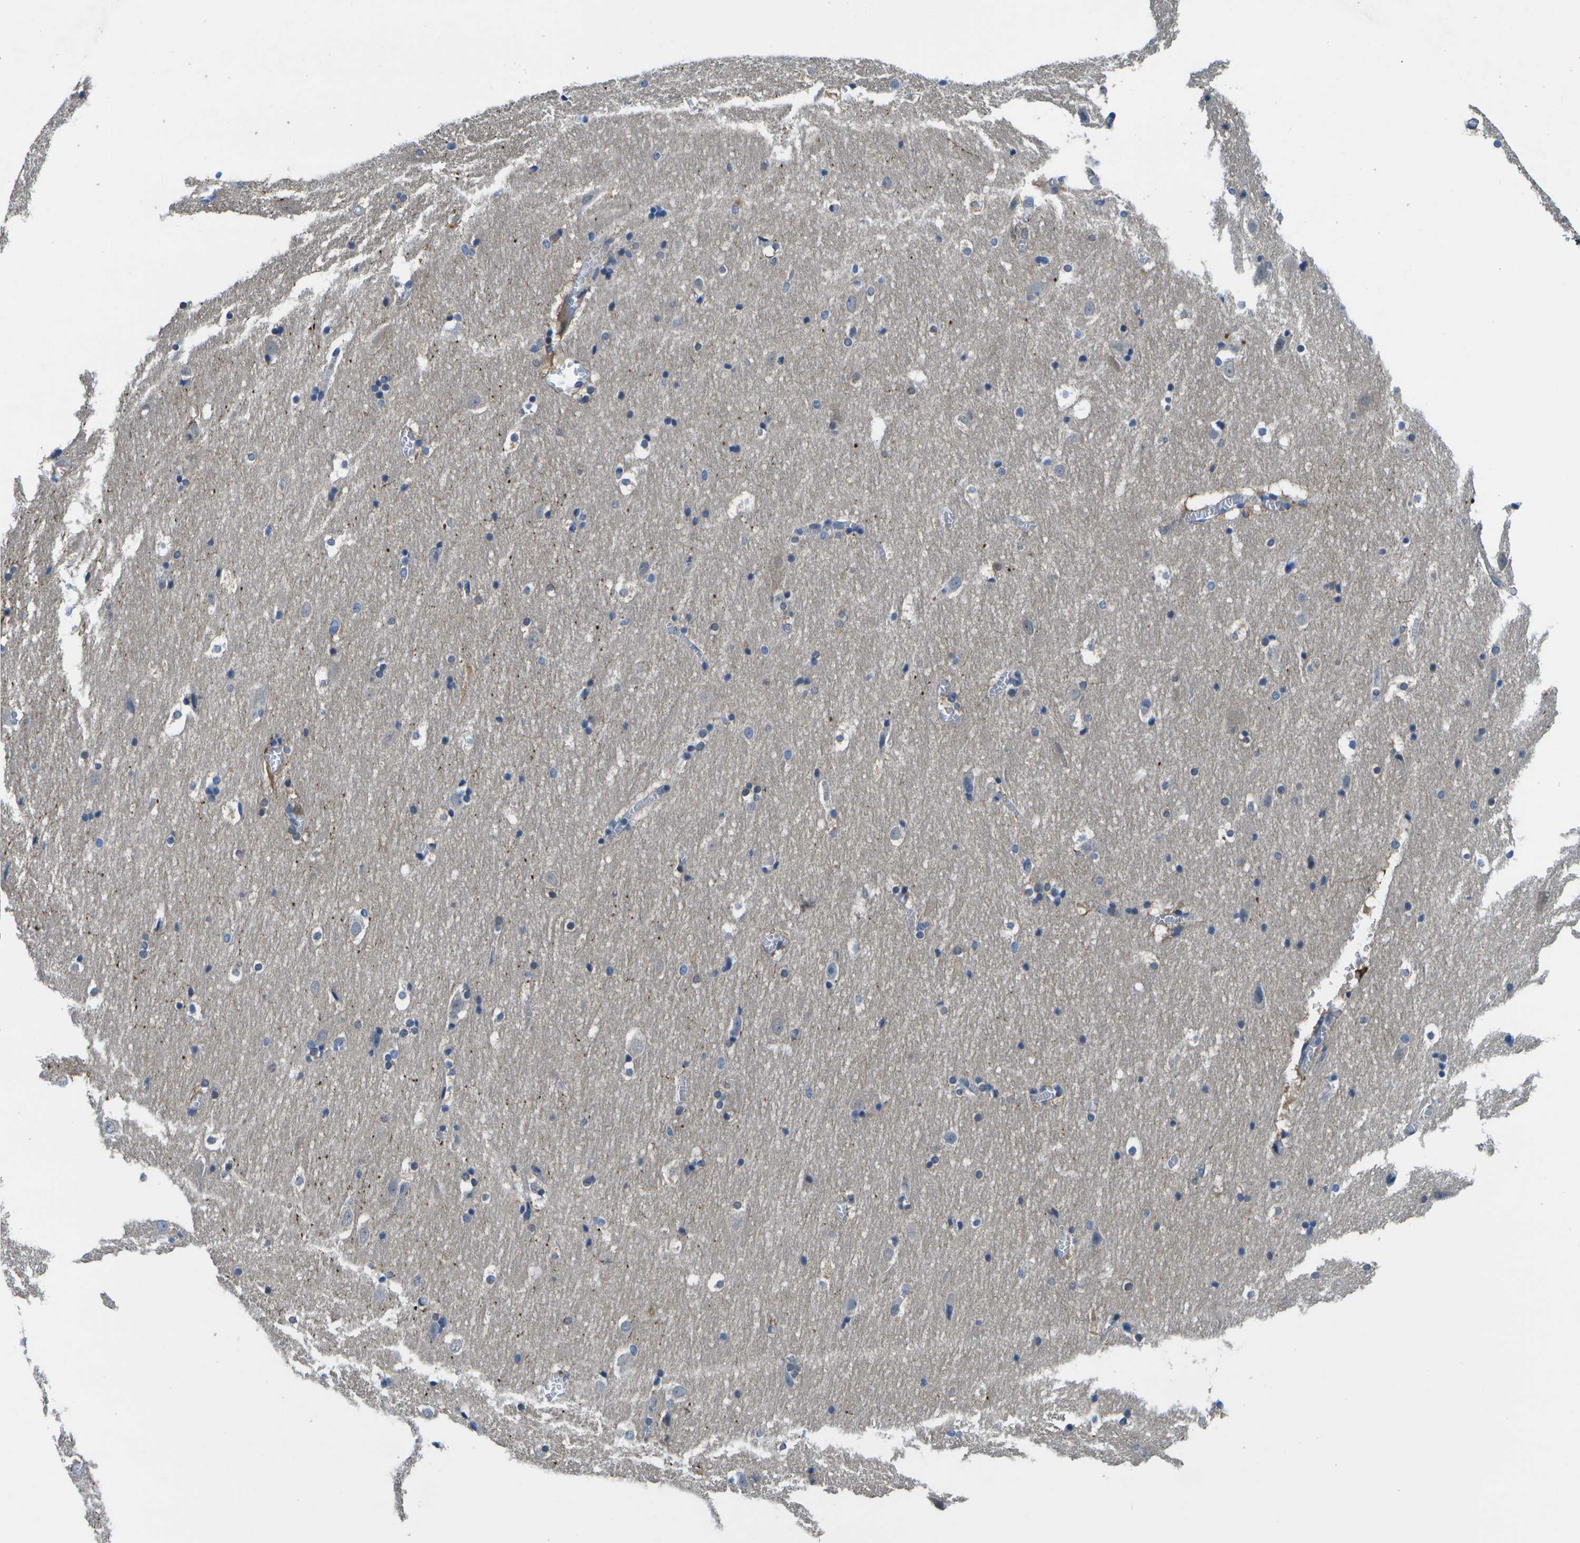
{"staining": {"intensity": "moderate", "quantity": "<25%", "location": "cytoplasmic/membranous"}, "tissue": "hippocampus", "cell_type": "Glial cells", "image_type": "normal", "snomed": [{"axis": "morphology", "description": "Normal tissue, NOS"}, {"axis": "topography", "description": "Hippocampus"}], "caption": "Unremarkable hippocampus was stained to show a protein in brown. There is low levels of moderate cytoplasmic/membranous staining in about <25% of glial cells. (Stains: DAB in brown, nuclei in blue, Microscopy: brightfield microscopy at high magnification).", "gene": "P3H1", "patient": {"sex": "male", "age": 45}}